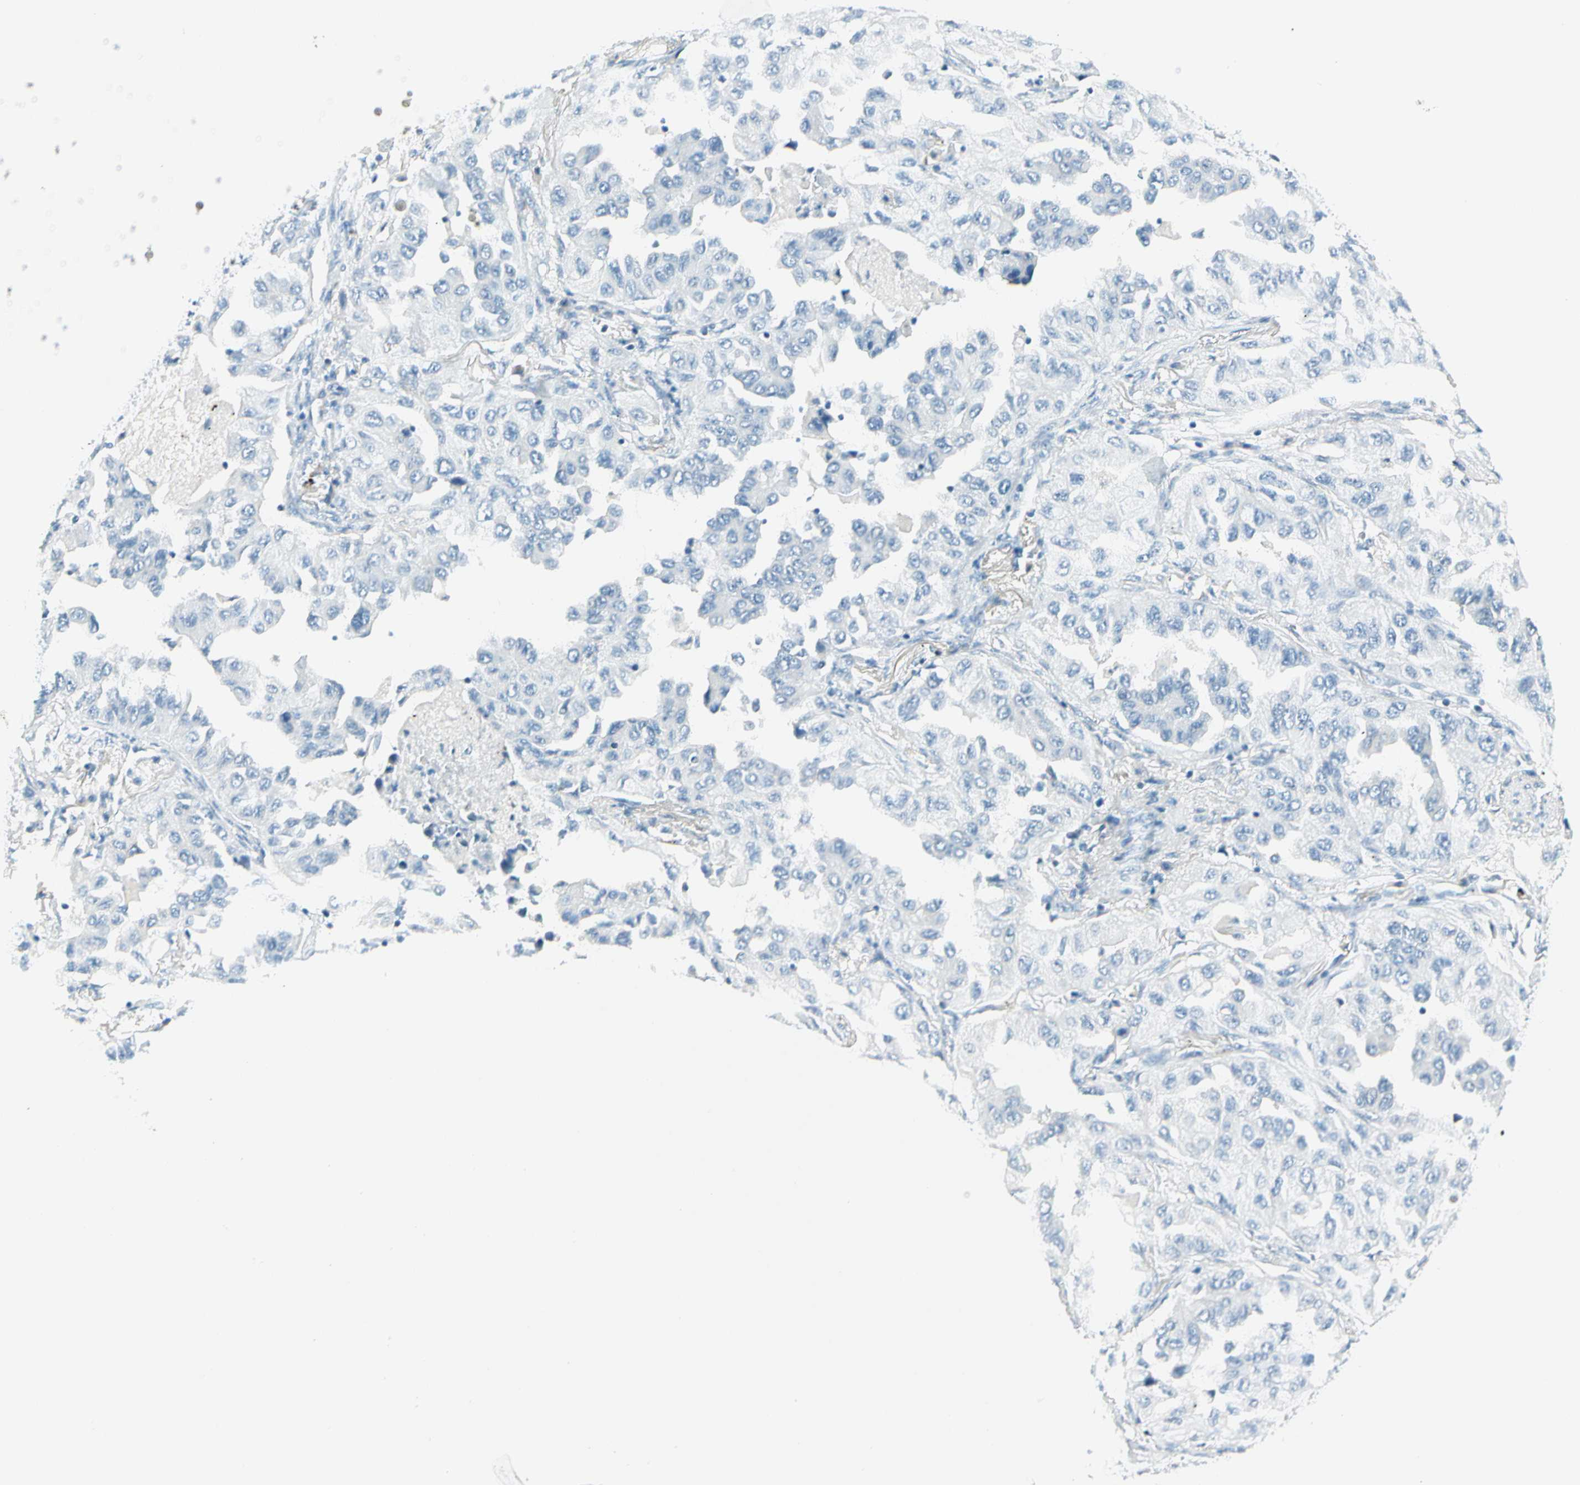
{"staining": {"intensity": "negative", "quantity": "none", "location": "none"}, "tissue": "lung cancer", "cell_type": "Tumor cells", "image_type": "cancer", "snomed": [{"axis": "morphology", "description": "Adenocarcinoma, NOS"}, {"axis": "topography", "description": "Lung"}], "caption": "An immunohistochemistry photomicrograph of adenocarcinoma (lung) is shown. There is no staining in tumor cells of adenocarcinoma (lung).", "gene": "ZSCAN1", "patient": {"sex": "female", "age": 65}}